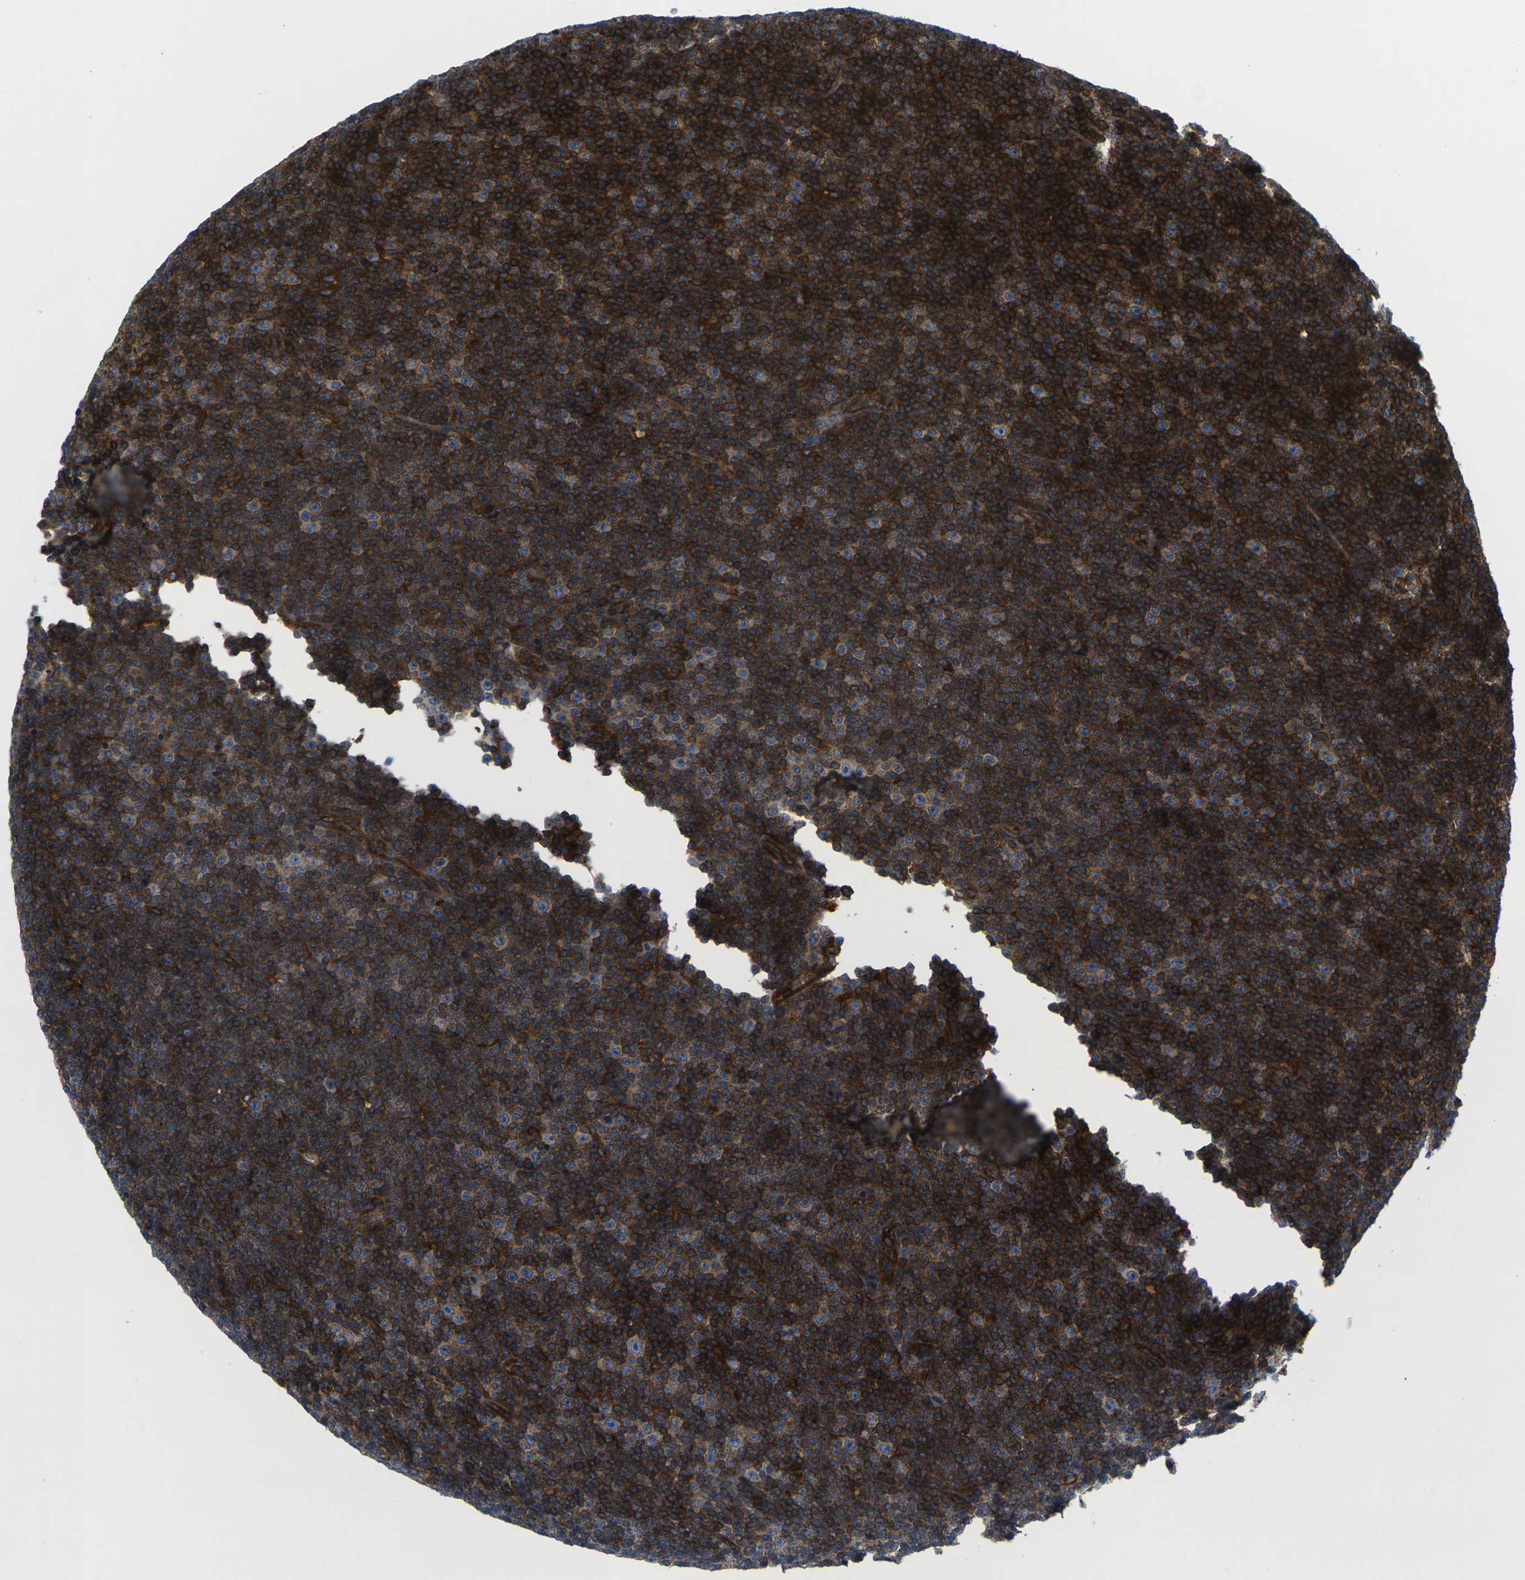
{"staining": {"intensity": "strong", "quantity": ">75%", "location": "cytoplasmic/membranous"}, "tissue": "lymphoma", "cell_type": "Tumor cells", "image_type": "cancer", "snomed": [{"axis": "morphology", "description": "Malignant lymphoma, non-Hodgkin's type, Low grade"}, {"axis": "topography", "description": "Lymph node"}], "caption": "Lymphoma stained with DAB (3,3'-diaminobenzidine) IHC reveals high levels of strong cytoplasmic/membranous positivity in approximately >75% of tumor cells.", "gene": "IQGAP1", "patient": {"sex": "female", "age": 67}}